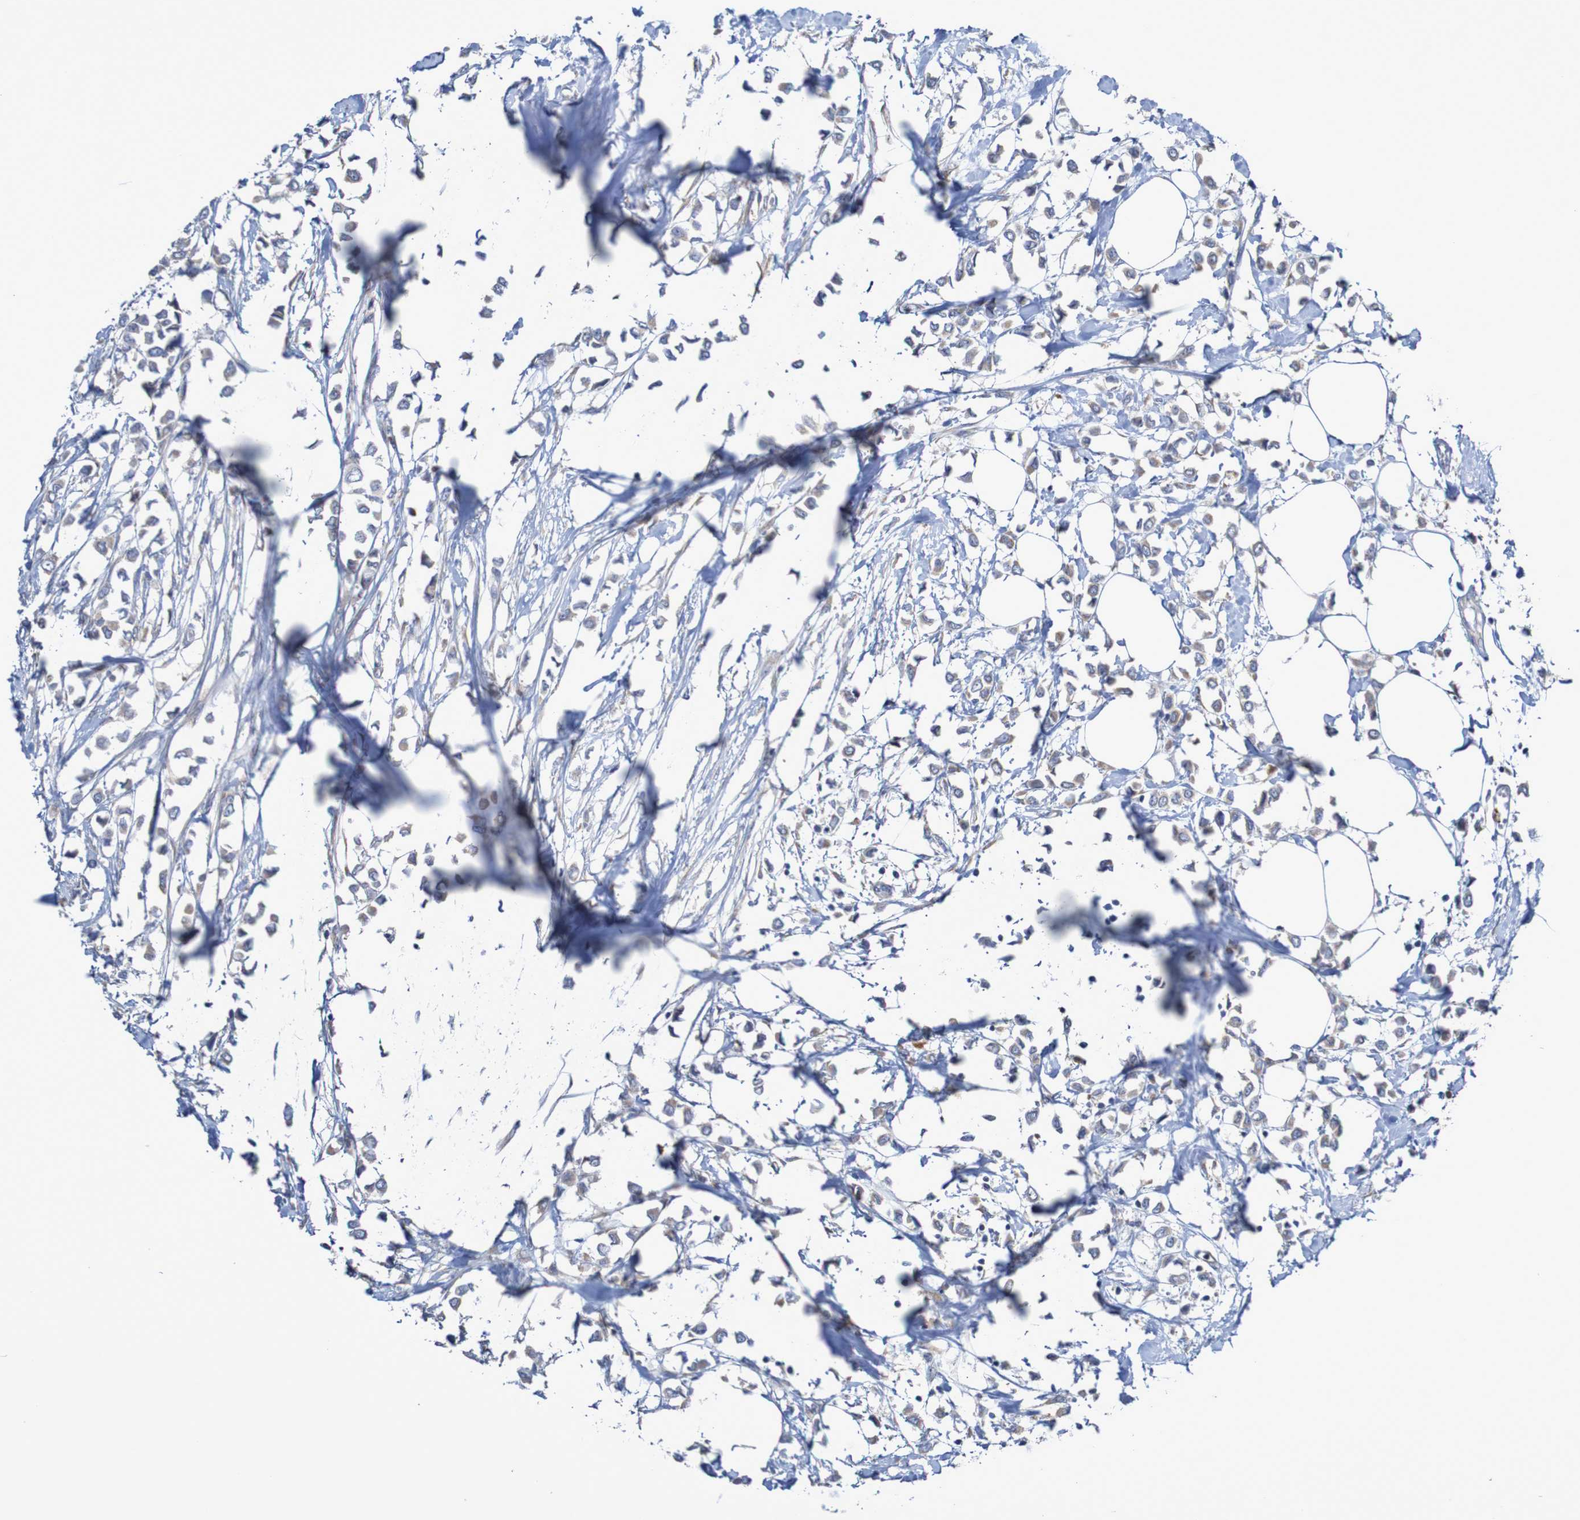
{"staining": {"intensity": "weak", "quantity": ">75%", "location": "cytoplasmic/membranous"}, "tissue": "breast cancer", "cell_type": "Tumor cells", "image_type": "cancer", "snomed": [{"axis": "morphology", "description": "Lobular carcinoma"}, {"axis": "topography", "description": "Breast"}], "caption": "Immunohistochemistry (DAB (3,3'-diaminobenzidine)) staining of breast cancer (lobular carcinoma) demonstrates weak cytoplasmic/membranous protein expression in about >75% of tumor cells. Using DAB (3,3'-diaminobenzidine) (brown) and hematoxylin (blue) stains, captured at high magnification using brightfield microscopy.", "gene": "PARP4", "patient": {"sex": "female", "age": 51}}